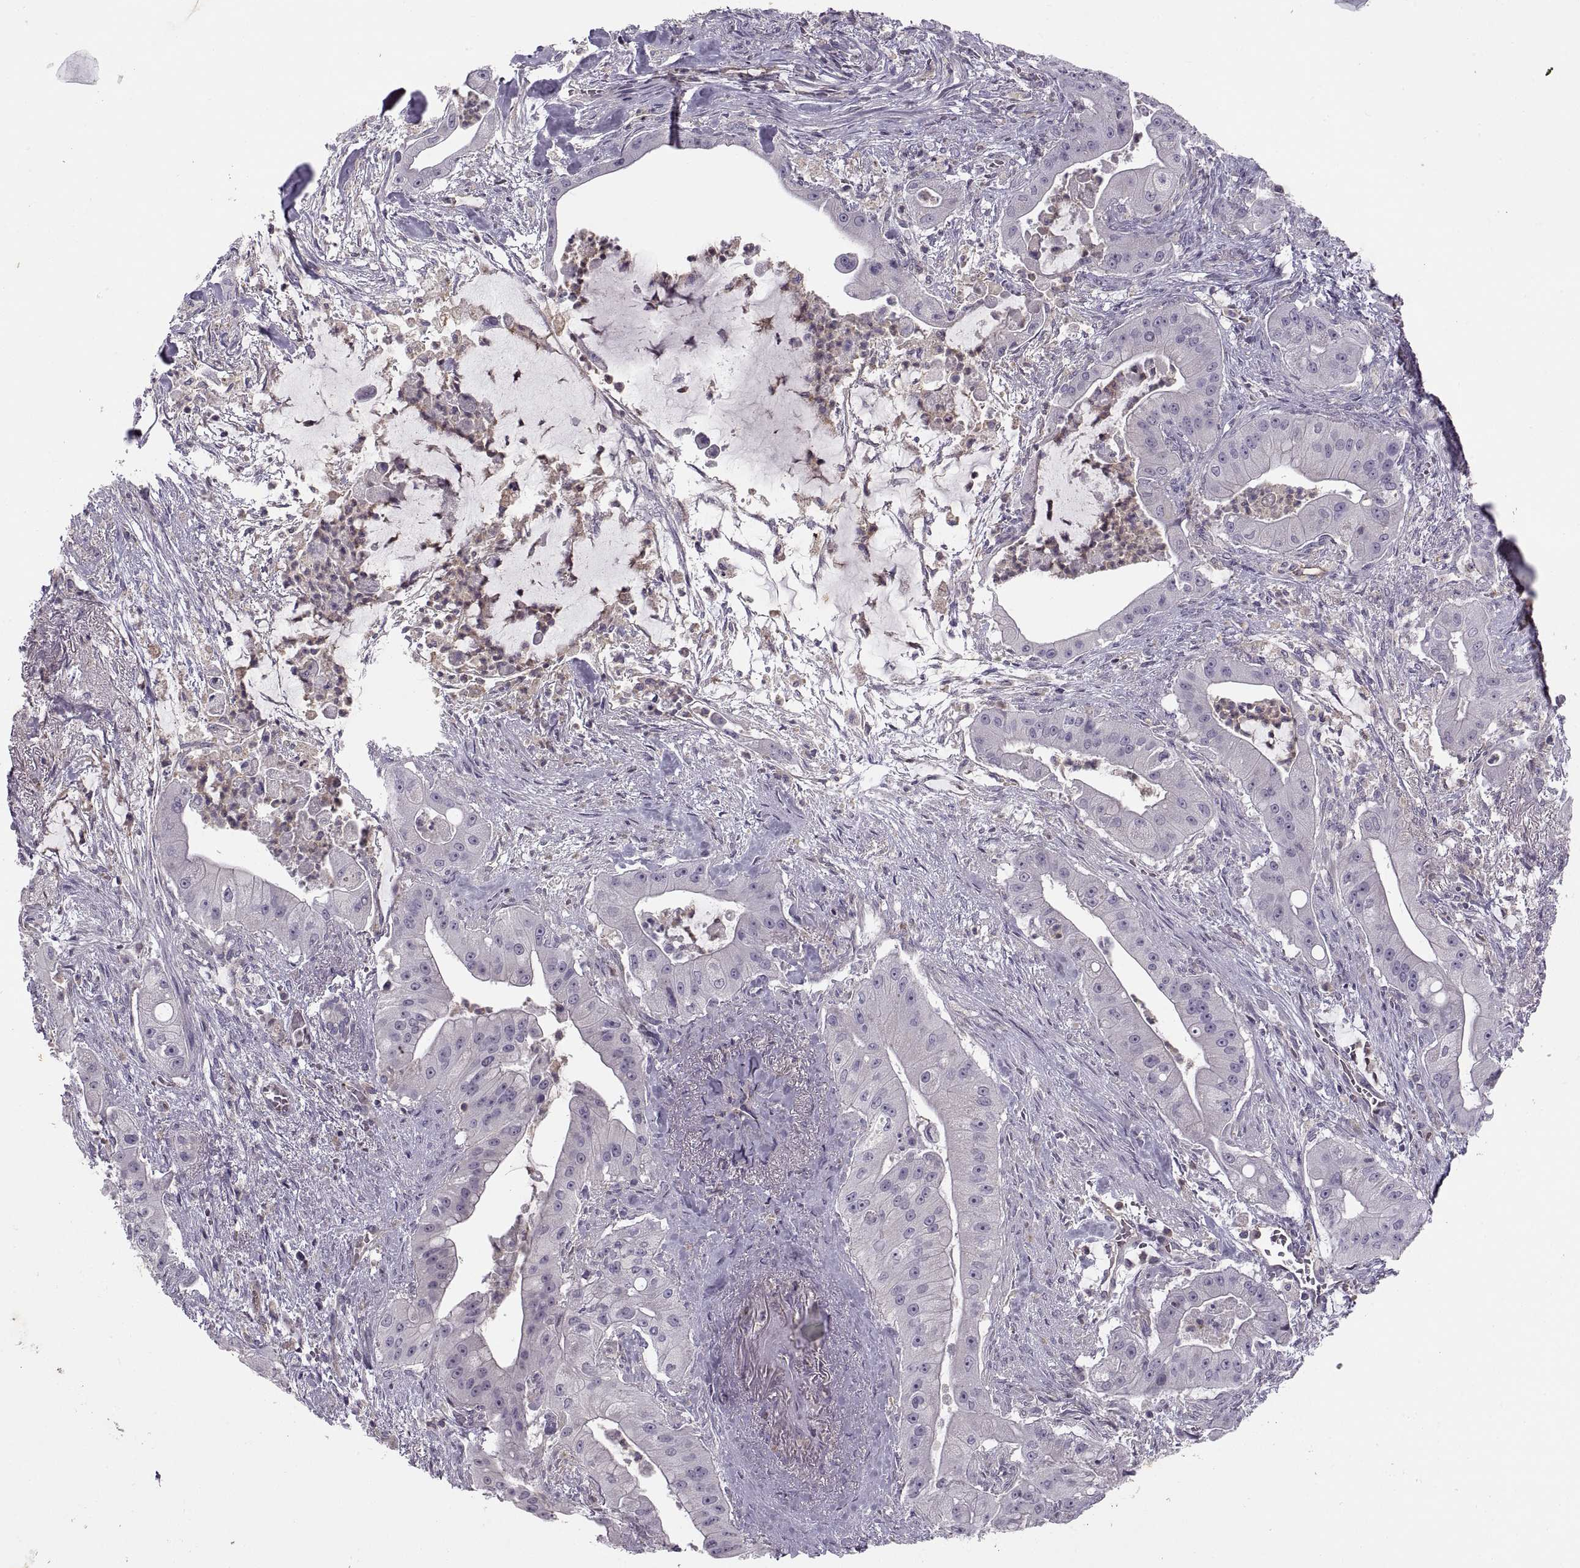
{"staining": {"intensity": "negative", "quantity": "none", "location": "none"}, "tissue": "pancreatic cancer", "cell_type": "Tumor cells", "image_type": "cancer", "snomed": [{"axis": "morphology", "description": "Normal tissue, NOS"}, {"axis": "morphology", "description": "Inflammation, NOS"}, {"axis": "morphology", "description": "Adenocarcinoma, NOS"}, {"axis": "topography", "description": "Pancreas"}], "caption": "Protein analysis of pancreatic adenocarcinoma displays no significant staining in tumor cells.", "gene": "RALB", "patient": {"sex": "male", "age": 57}}